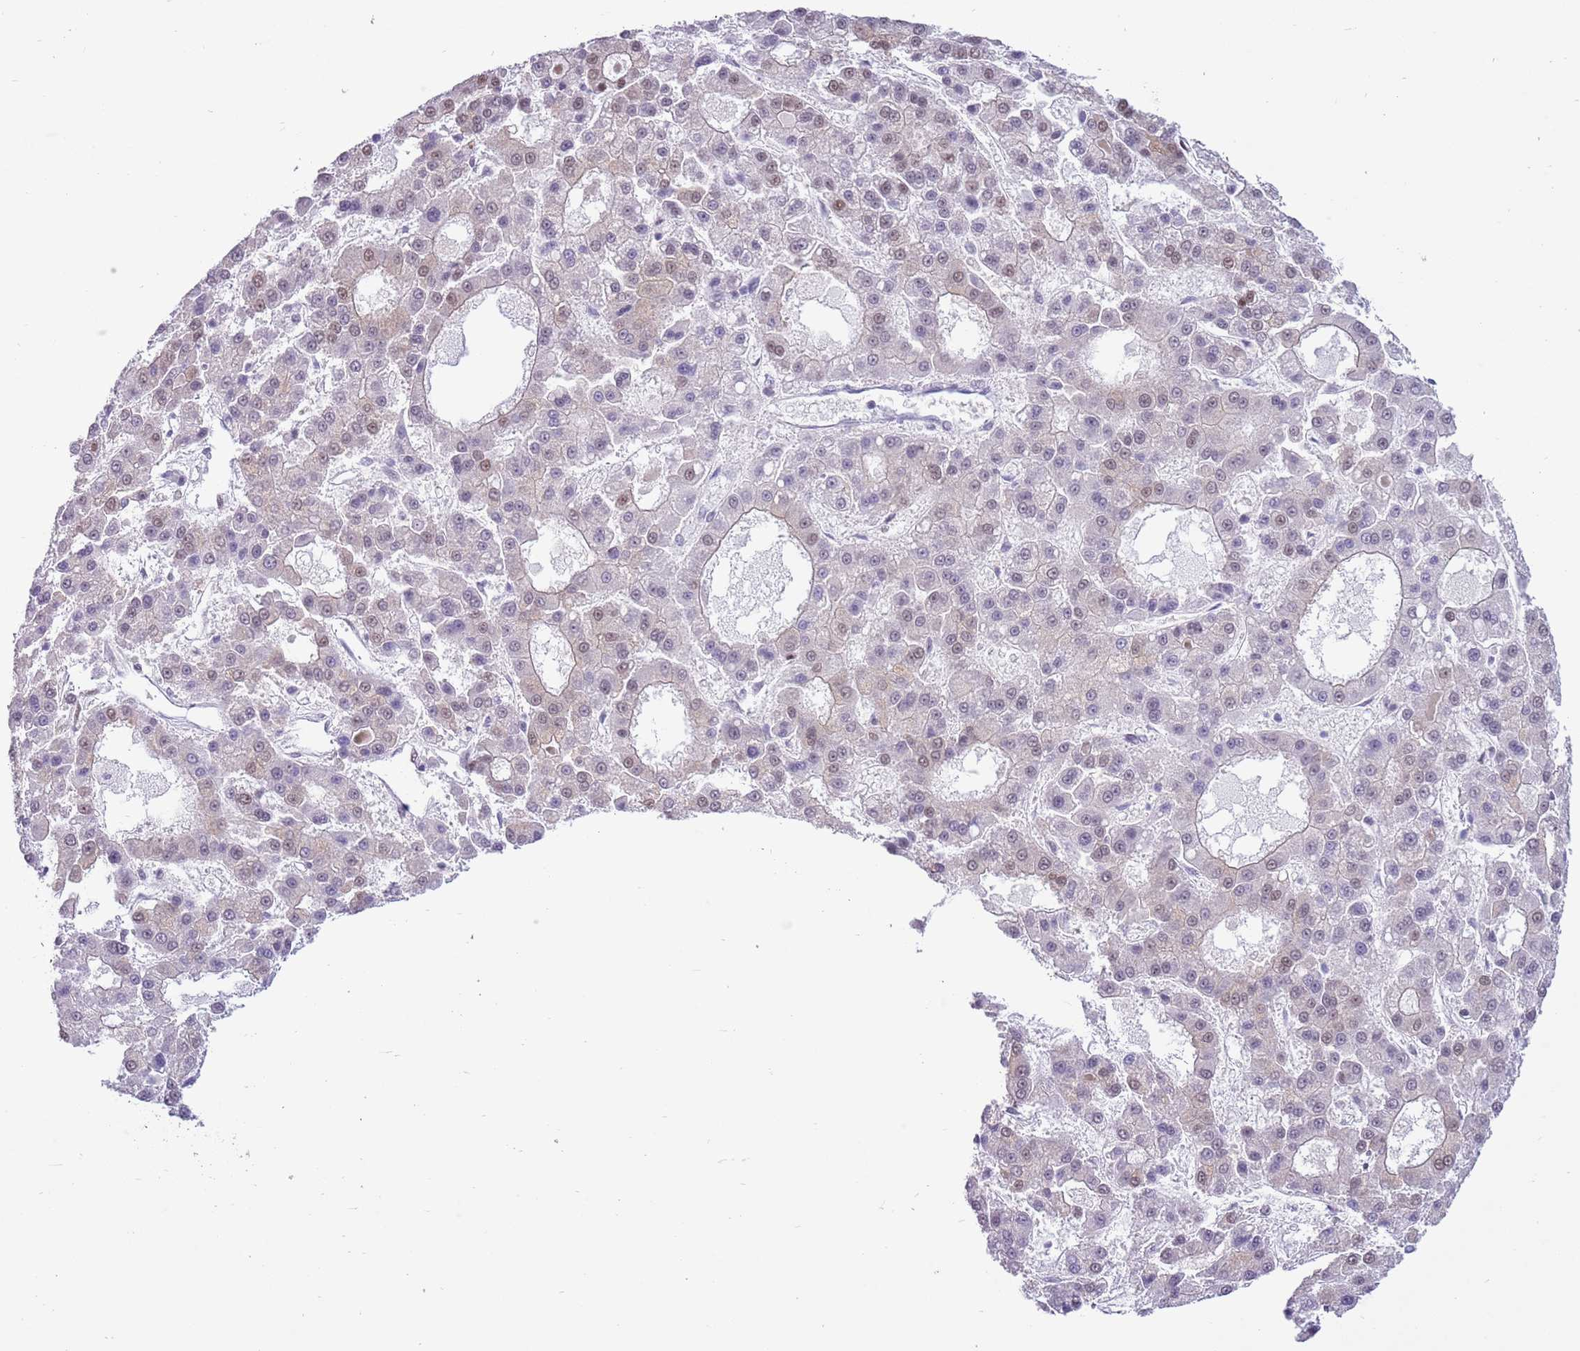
{"staining": {"intensity": "weak", "quantity": "<25%", "location": "nuclear"}, "tissue": "liver cancer", "cell_type": "Tumor cells", "image_type": "cancer", "snomed": [{"axis": "morphology", "description": "Carcinoma, Hepatocellular, NOS"}, {"axis": "topography", "description": "Liver"}], "caption": "Histopathology image shows no protein expression in tumor cells of liver hepatocellular carcinoma tissue.", "gene": "DDI2", "patient": {"sex": "male", "age": 70}}